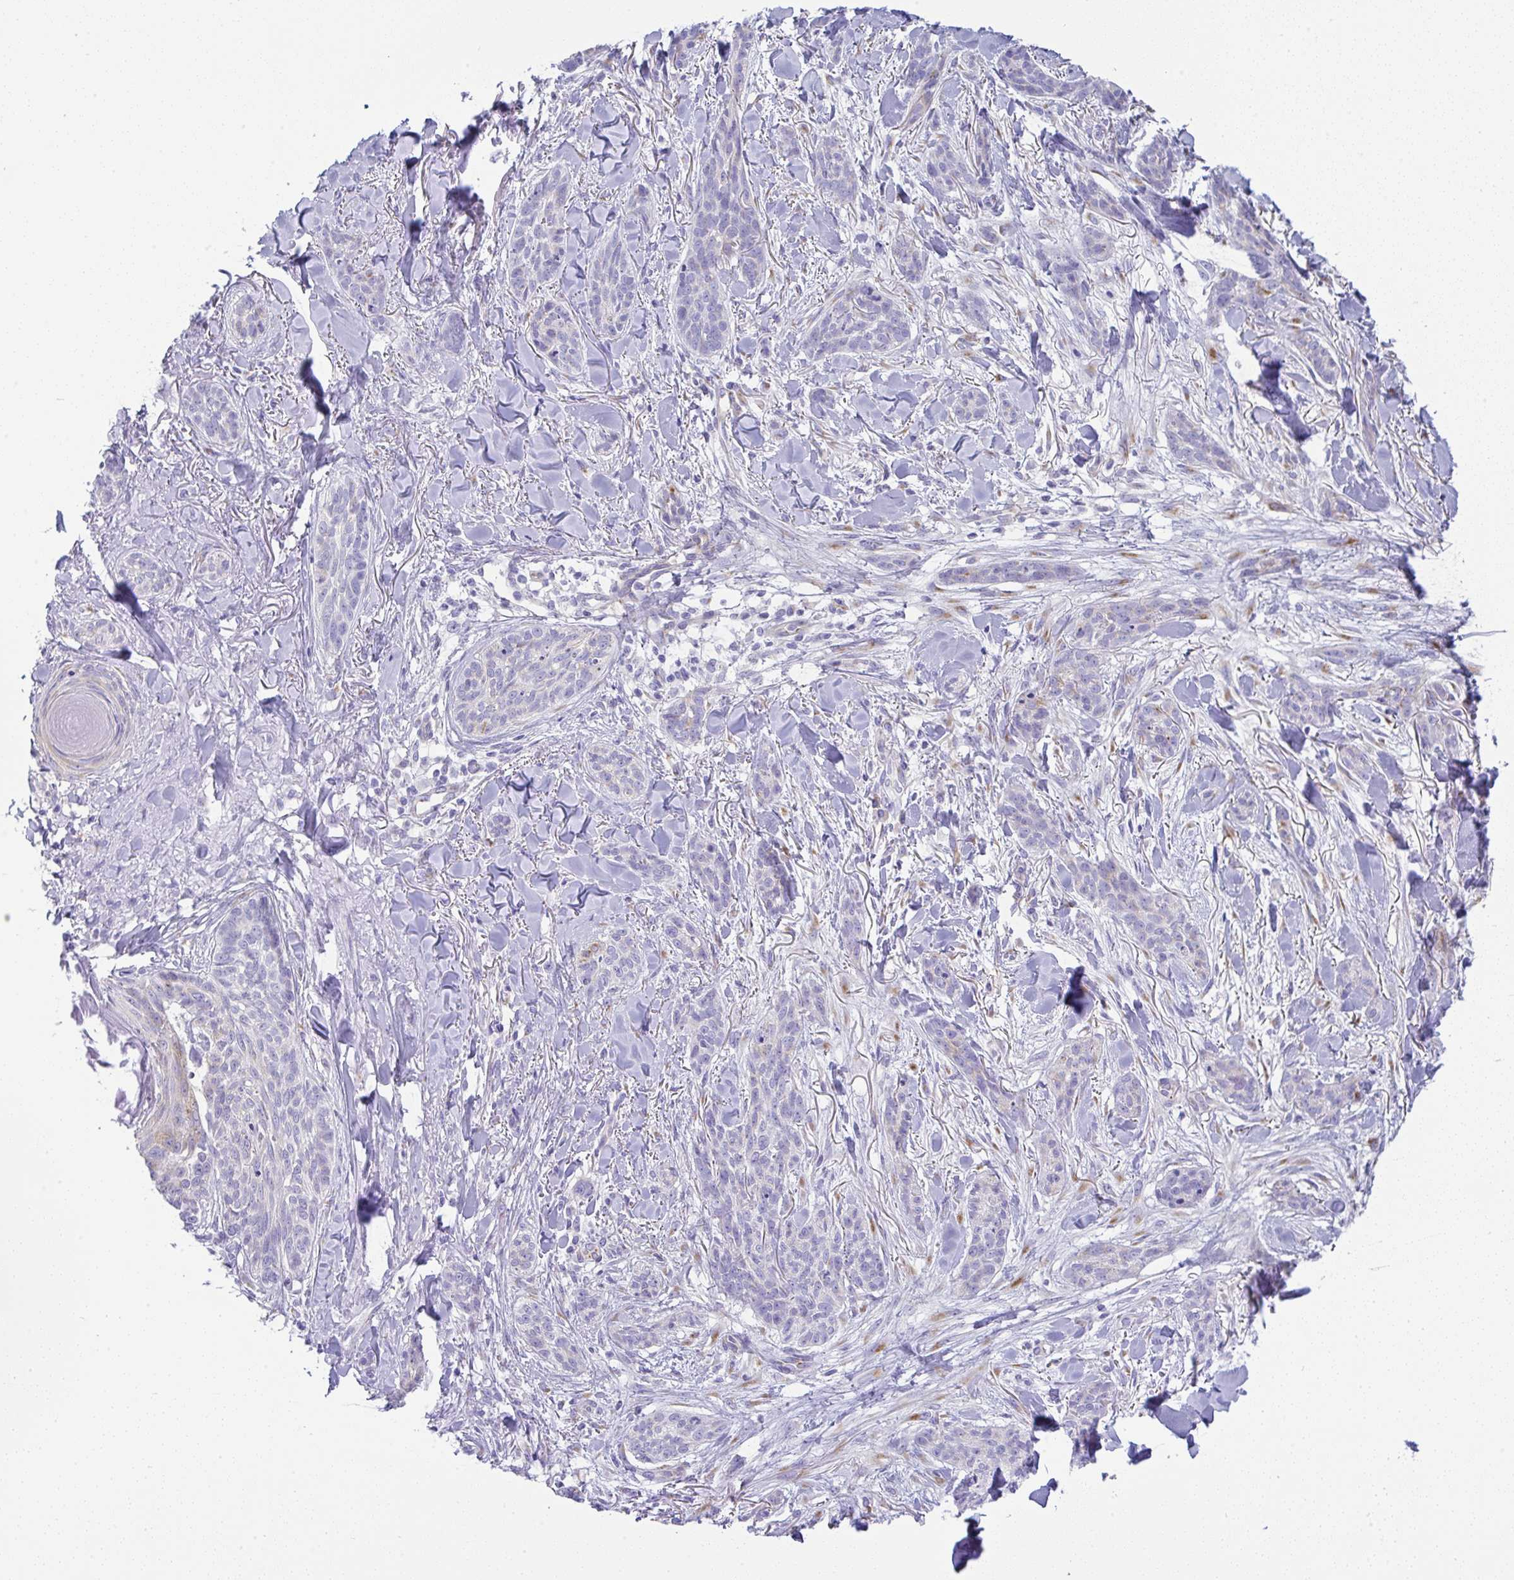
{"staining": {"intensity": "negative", "quantity": "none", "location": "none"}, "tissue": "skin cancer", "cell_type": "Tumor cells", "image_type": "cancer", "snomed": [{"axis": "morphology", "description": "Basal cell carcinoma"}, {"axis": "topography", "description": "Skin"}], "caption": "Tumor cells are negative for protein expression in human skin cancer (basal cell carcinoma).", "gene": "FAM177A1", "patient": {"sex": "male", "age": 52}}